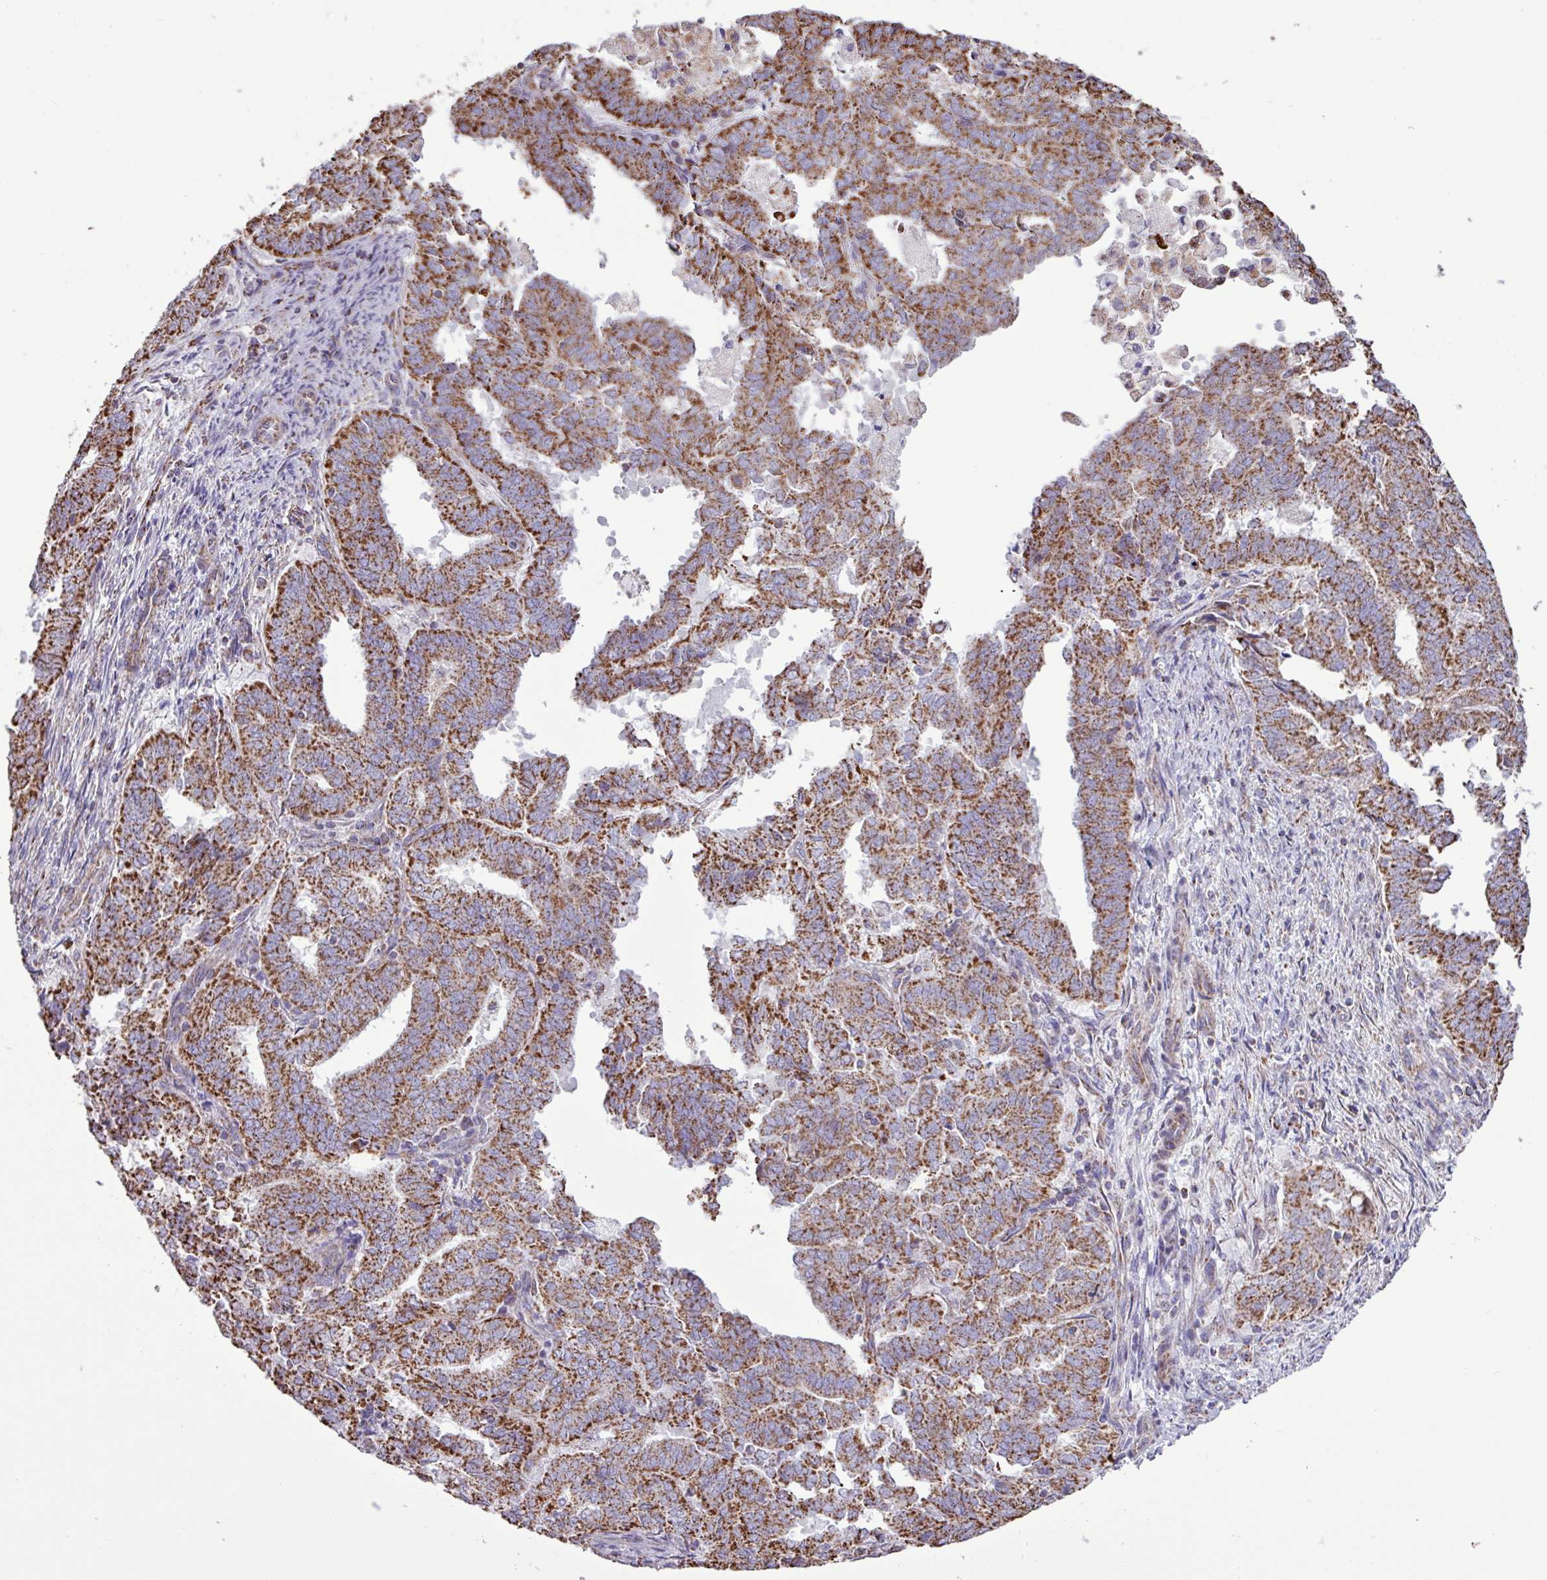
{"staining": {"intensity": "moderate", "quantity": ">75%", "location": "cytoplasmic/membranous"}, "tissue": "endometrial cancer", "cell_type": "Tumor cells", "image_type": "cancer", "snomed": [{"axis": "morphology", "description": "Adenocarcinoma, NOS"}, {"axis": "topography", "description": "Endometrium"}], "caption": "IHC (DAB (3,3'-diaminobenzidine)) staining of endometrial adenocarcinoma demonstrates moderate cytoplasmic/membranous protein positivity in approximately >75% of tumor cells.", "gene": "RTL3", "patient": {"sex": "female", "age": 72}}